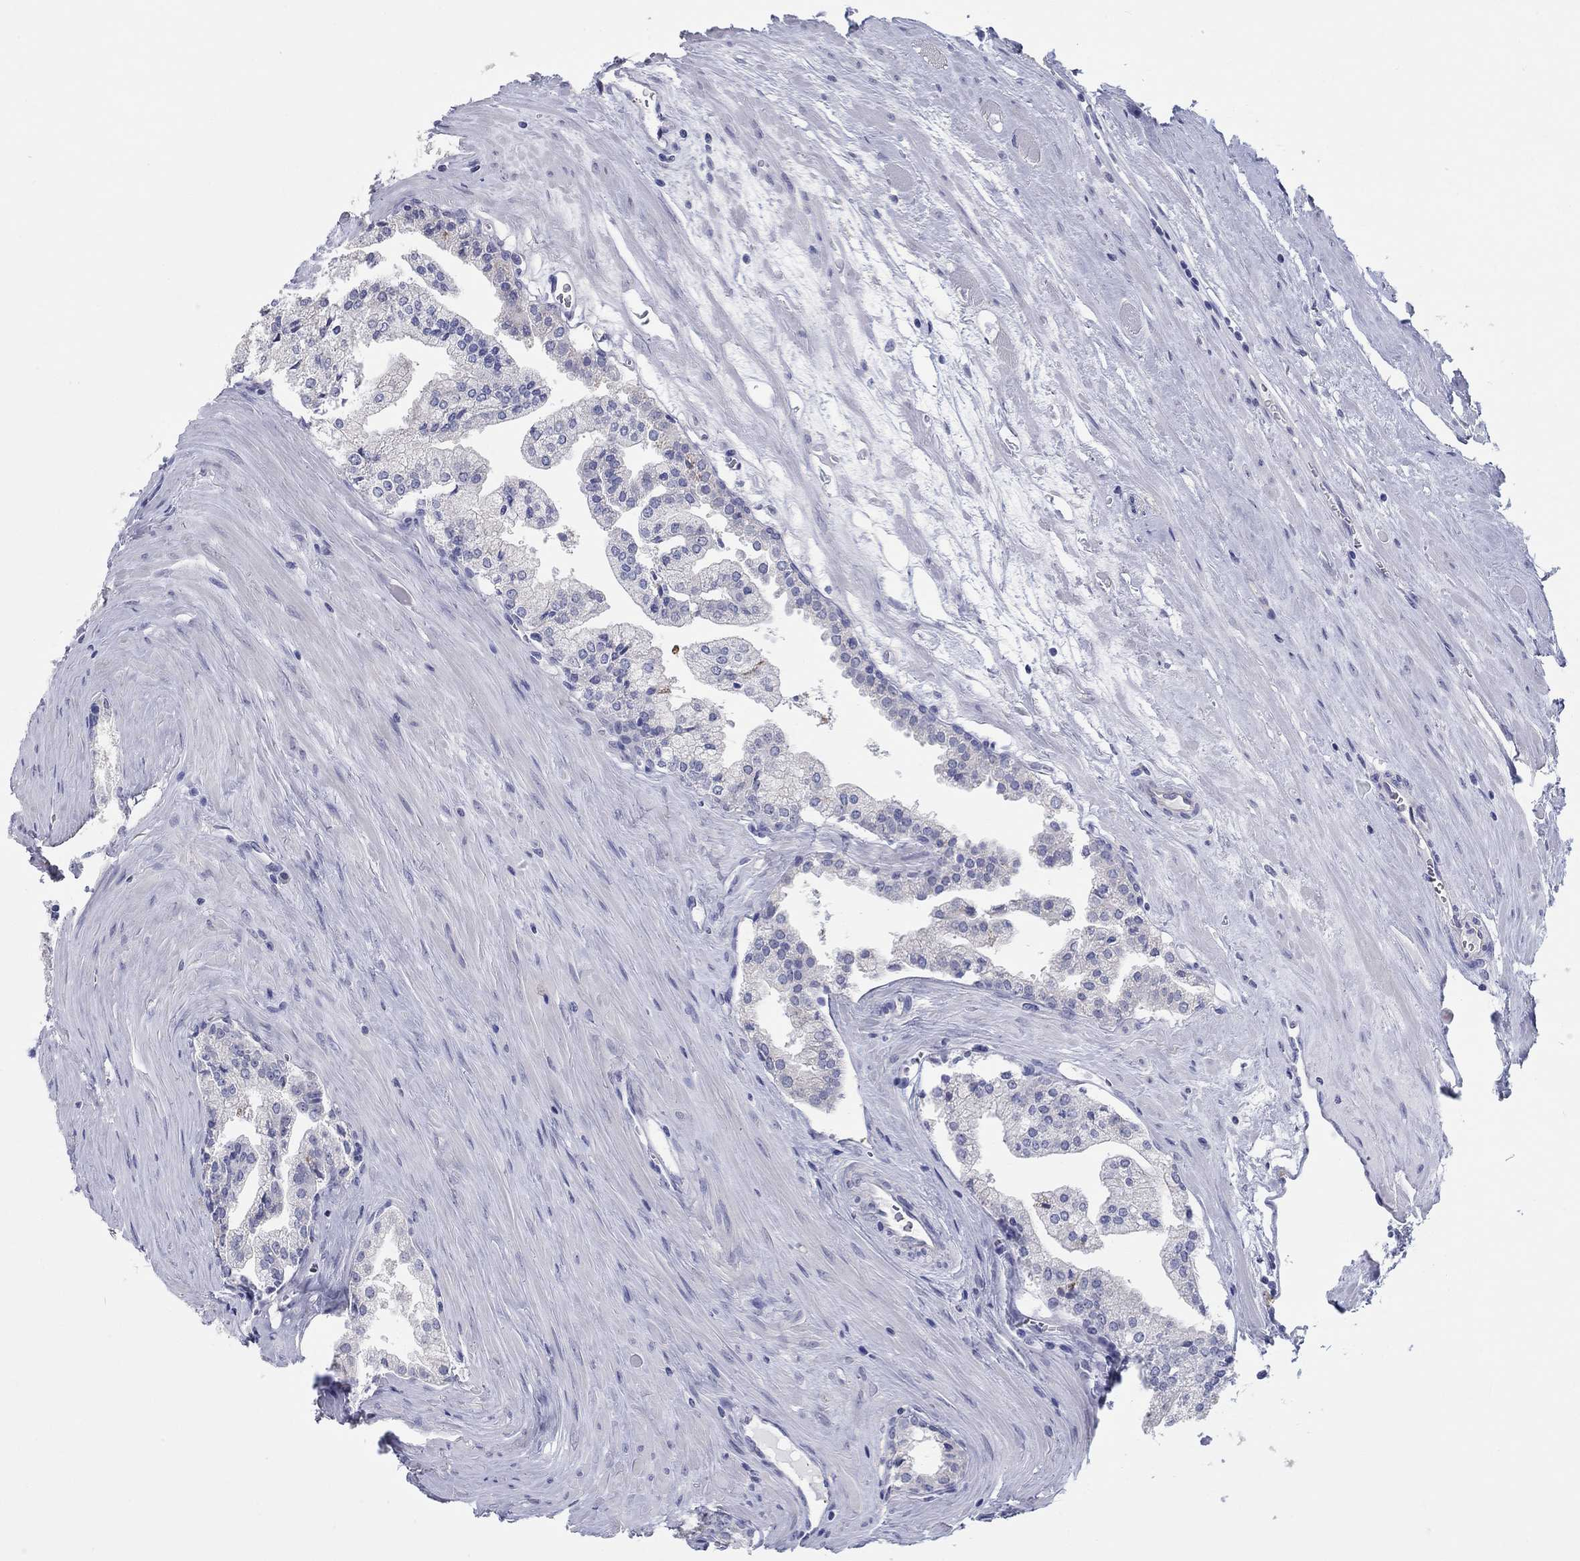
{"staining": {"intensity": "negative", "quantity": "none", "location": "none"}, "tissue": "prostate cancer", "cell_type": "Tumor cells", "image_type": "cancer", "snomed": [{"axis": "morphology", "description": "Adenocarcinoma, NOS"}, {"axis": "topography", "description": "Prostate"}], "caption": "A micrograph of human prostate cancer (adenocarcinoma) is negative for staining in tumor cells.", "gene": "LRRC4C", "patient": {"sex": "male", "age": 72}}